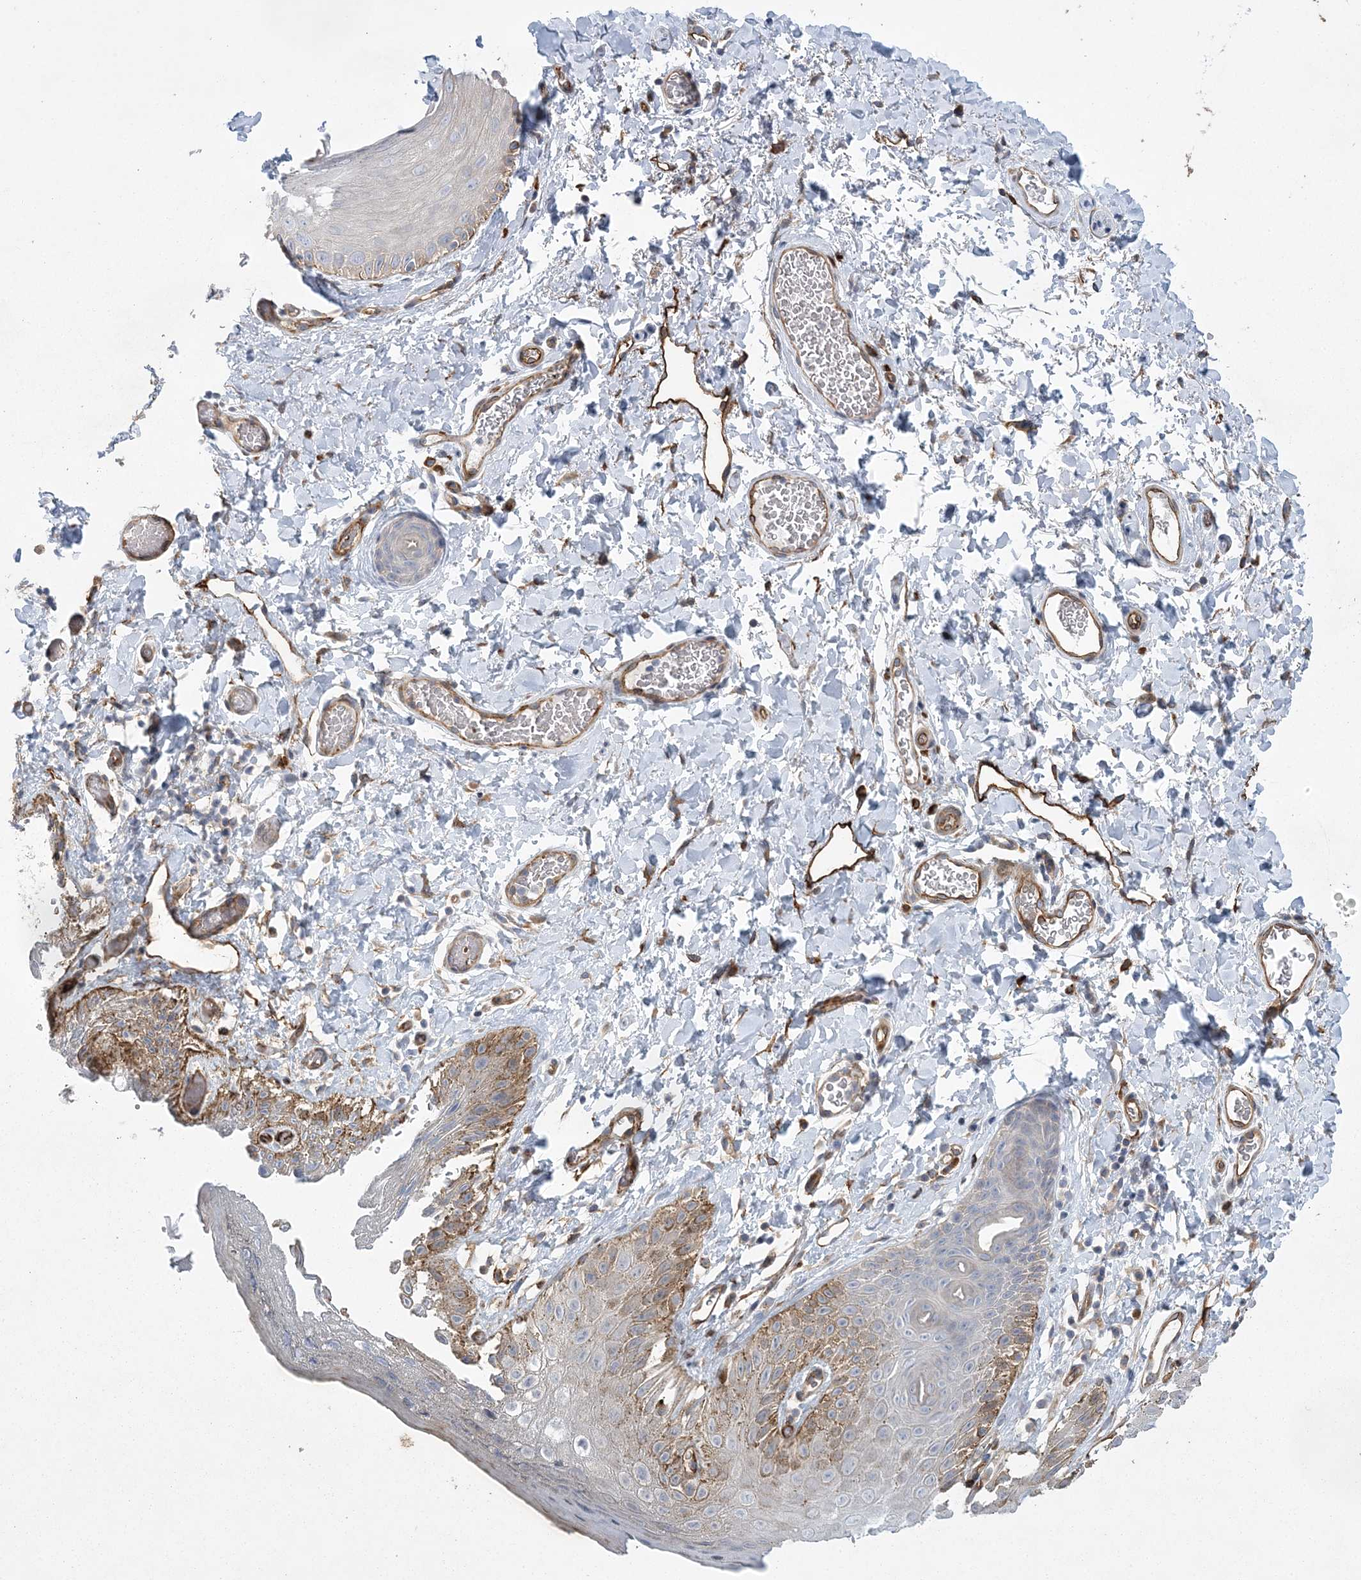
{"staining": {"intensity": "moderate", "quantity": "25%-75%", "location": "cytoplasmic/membranous"}, "tissue": "skin", "cell_type": "Epidermal cells", "image_type": "normal", "snomed": [{"axis": "morphology", "description": "Normal tissue, NOS"}, {"axis": "topography", "description": "Anal"}], "caption": "Moderate cytoplasmic/membranous staining for a protein is appreciated in approximately 25%-75% of epidermal cells of normal skin using IHC.", "gene": "CALN1", "patient": {"sex": "male", "age": 44}}